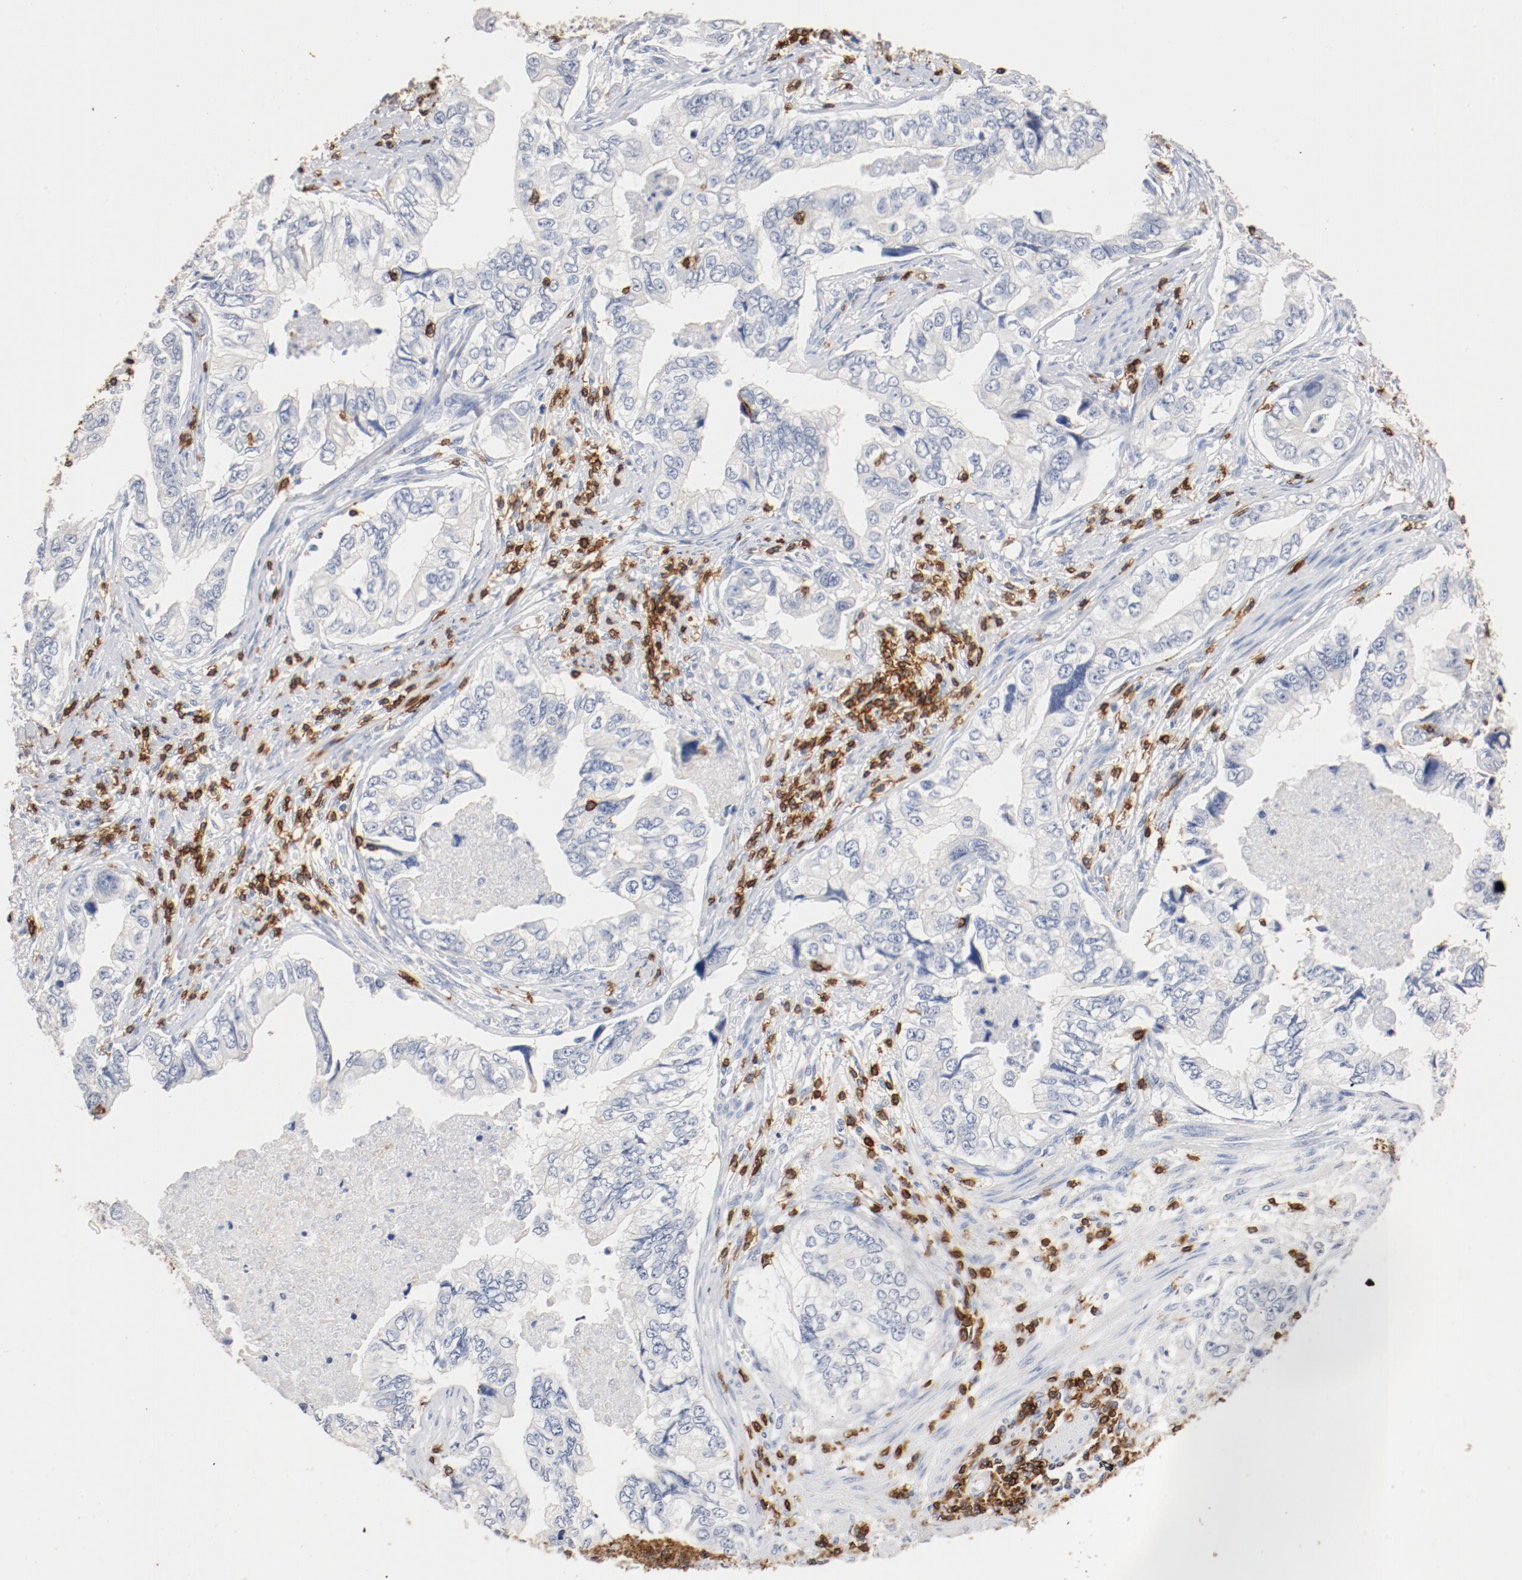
{"staining": {"intensity": "negative", "quantity": "none", "location": "none"}, "tissue": "stomach cancer", "cell_type": "Tumor cells", "image_type": "cancer", "snomed": [{"axis": "morphology", "description": "Adenocarcinoma, NOS"}, {"axis": "topography", "description": "Pancreas"}, {"axis": "topography", "description": "Stomach, upper"}], "caption": "The immunohistochemistry (IHC) image has no significant expression in tumor cells of stomach adenocarcinoma tissue. Brightfield microscopy of IHC stained with DAB (3,3'-diaminobenzidine) (brown) and hematoxylin (blue), captured at high magnification.", "gene": "CD247", "patient": {"sex": "male", "age": 77}}